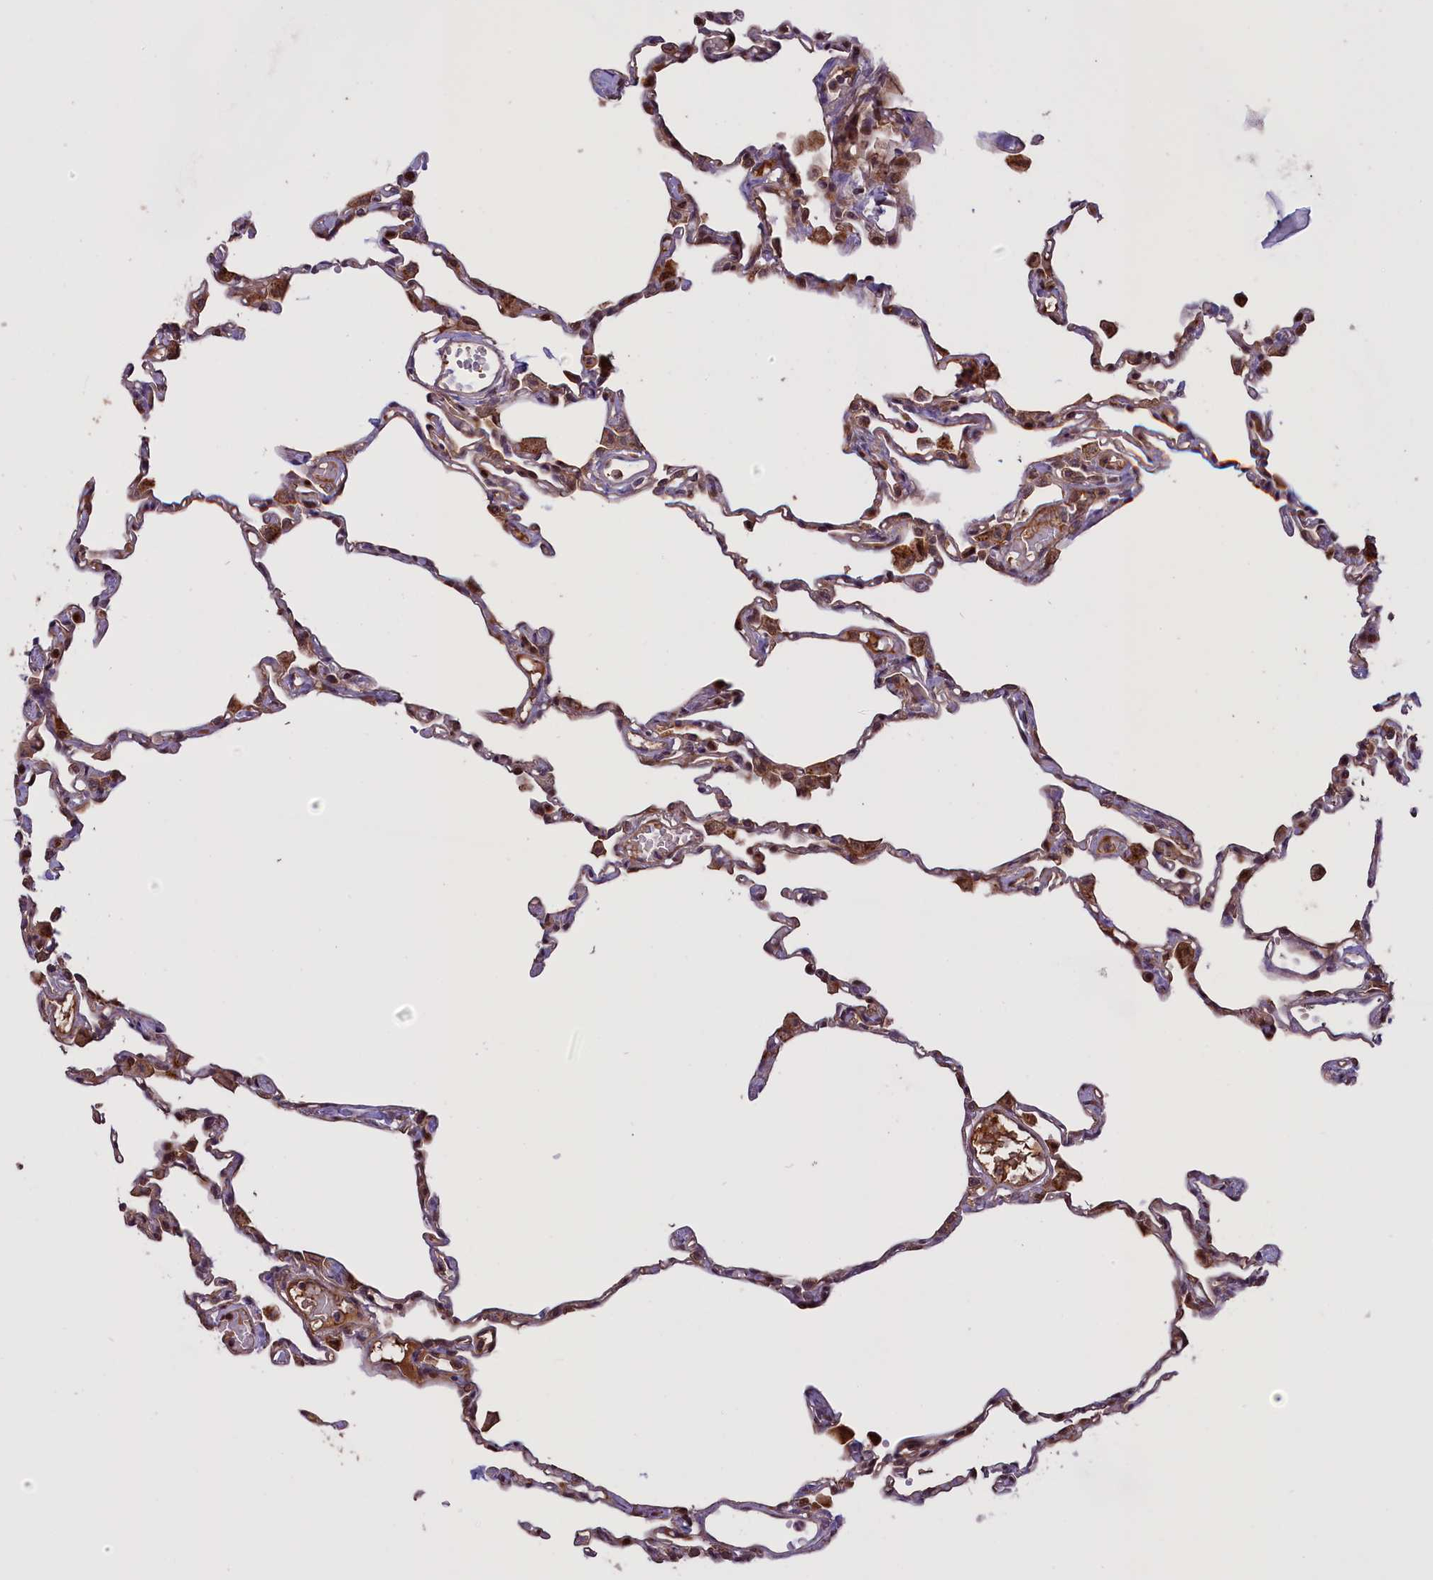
{"staining": {"intensity": "moderate", "quantity": "25%-75%", "location": "cytoplasmic/membranous,nuclear"}, "tissue": "lung", "cell_type": "Alveolar cells", "image_type": "normal", "snomed": [{"axis": "morphology", "description": "Normal tissue, NOS"}, {"axis": "topography", "description": "Lung"}], "caption": "High-magnification brightfield microscopy of benign lung stained with DAB (brown) and counterstained with hematoxylin (blue). alveolar cells exhibit moderate cytoplasmic/membranous,nuclear positivity is appreciated in approximately25%-75% of cells. (brown staining indicates protein expression, while blue staining denotes nuclei).", "gene": "ENHO", "patient": {"sex": "female", "age": 49}}